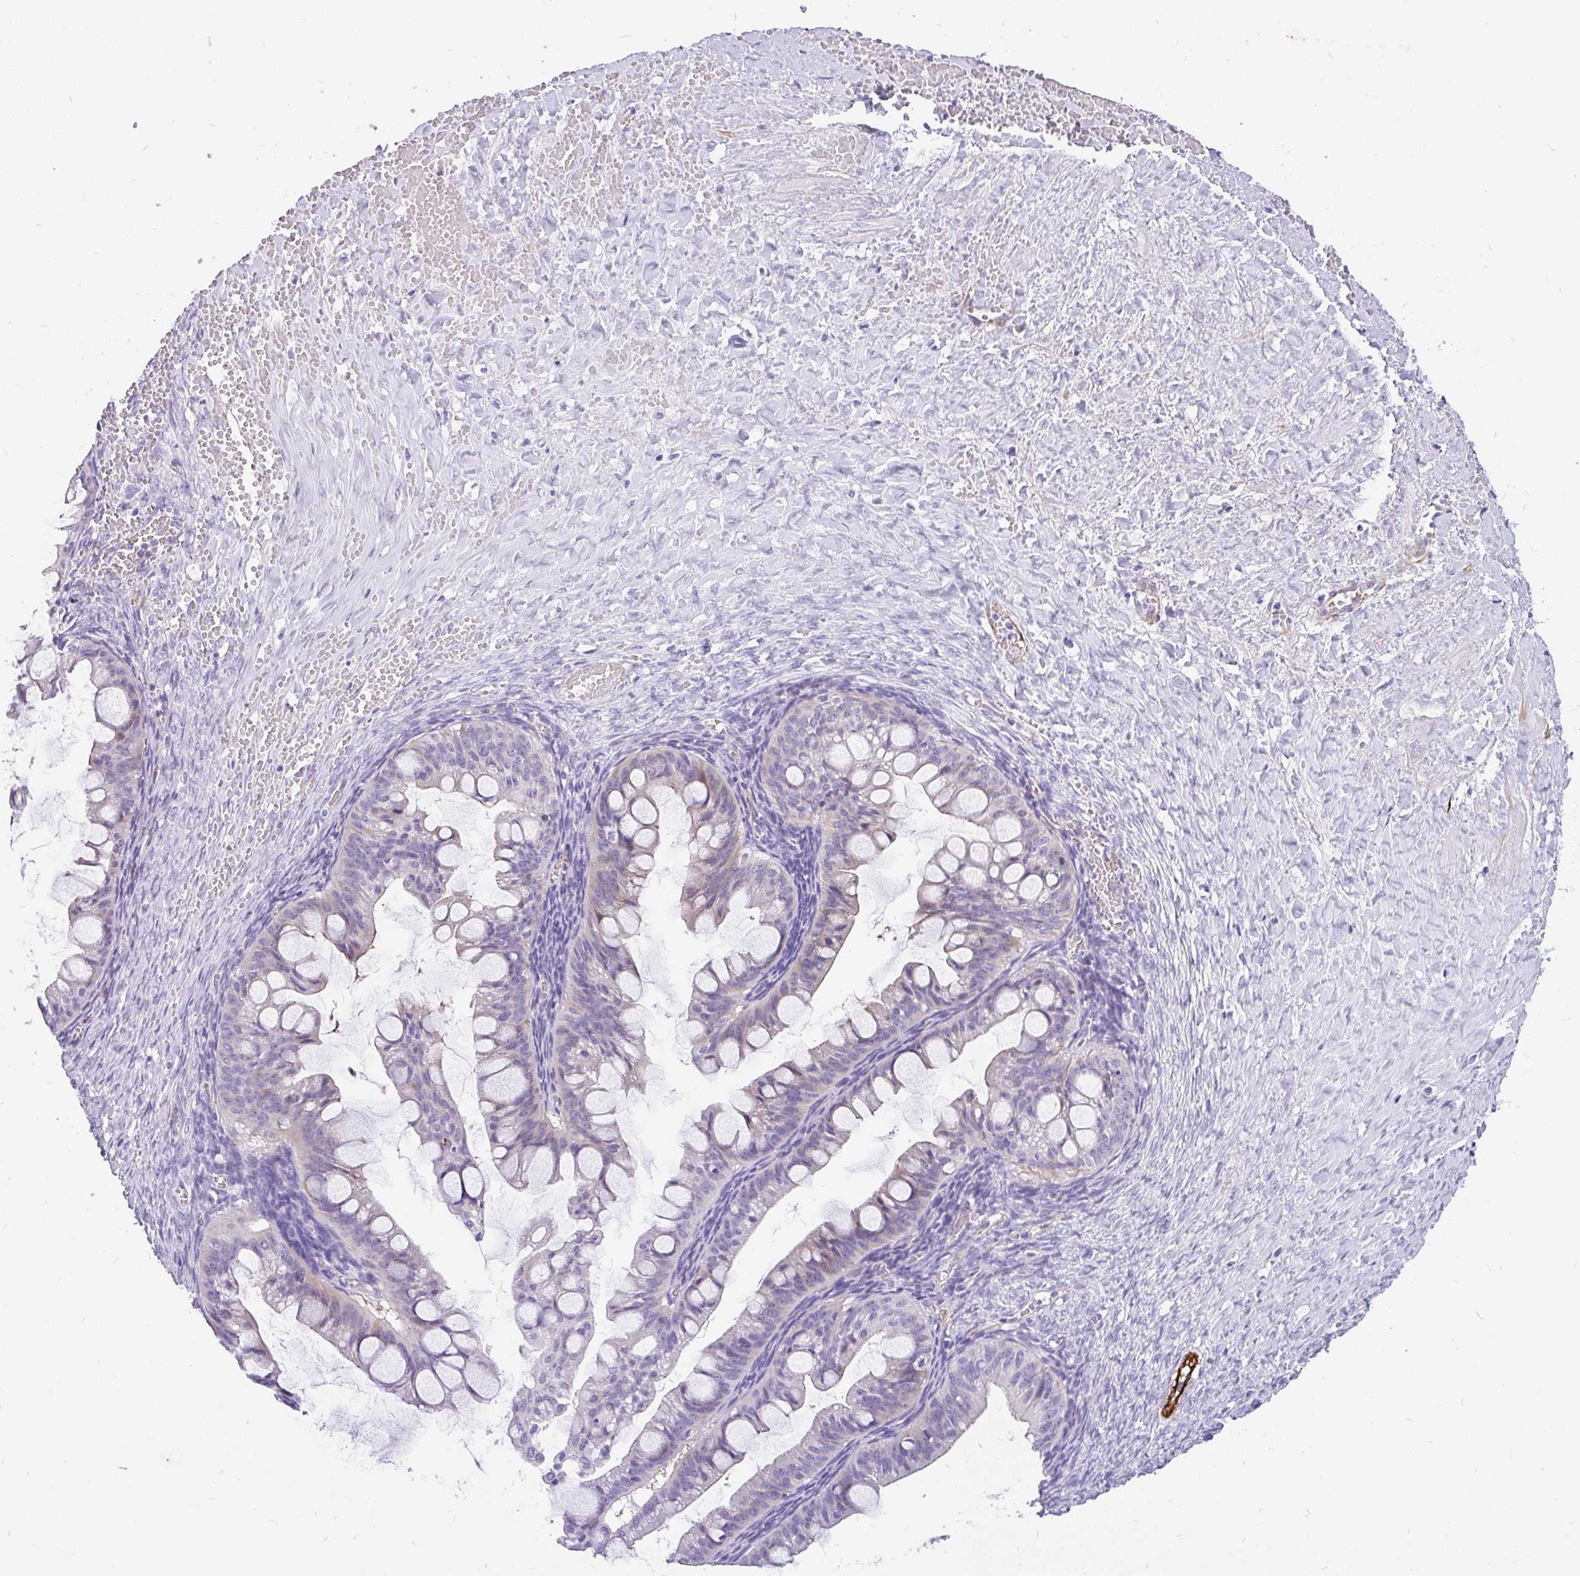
{"staining": {"intensity": "negative", "quantity": "none", "location": "none"}, "tissue": "ovarian cancer", "cell_type": "Tumor cells", "image_type": "cancer", "snomed": [{"axis": "morphology", "description": "Cystadenocarcinoma, mucinous, NOS"}, {"axis": "topography", "description": "Ovary"}], "caption": "There is no significant positivity in tumor cells of ovarian cancer.", "gene": "EML5", "patient": {"sex": "female", "age": 73}}